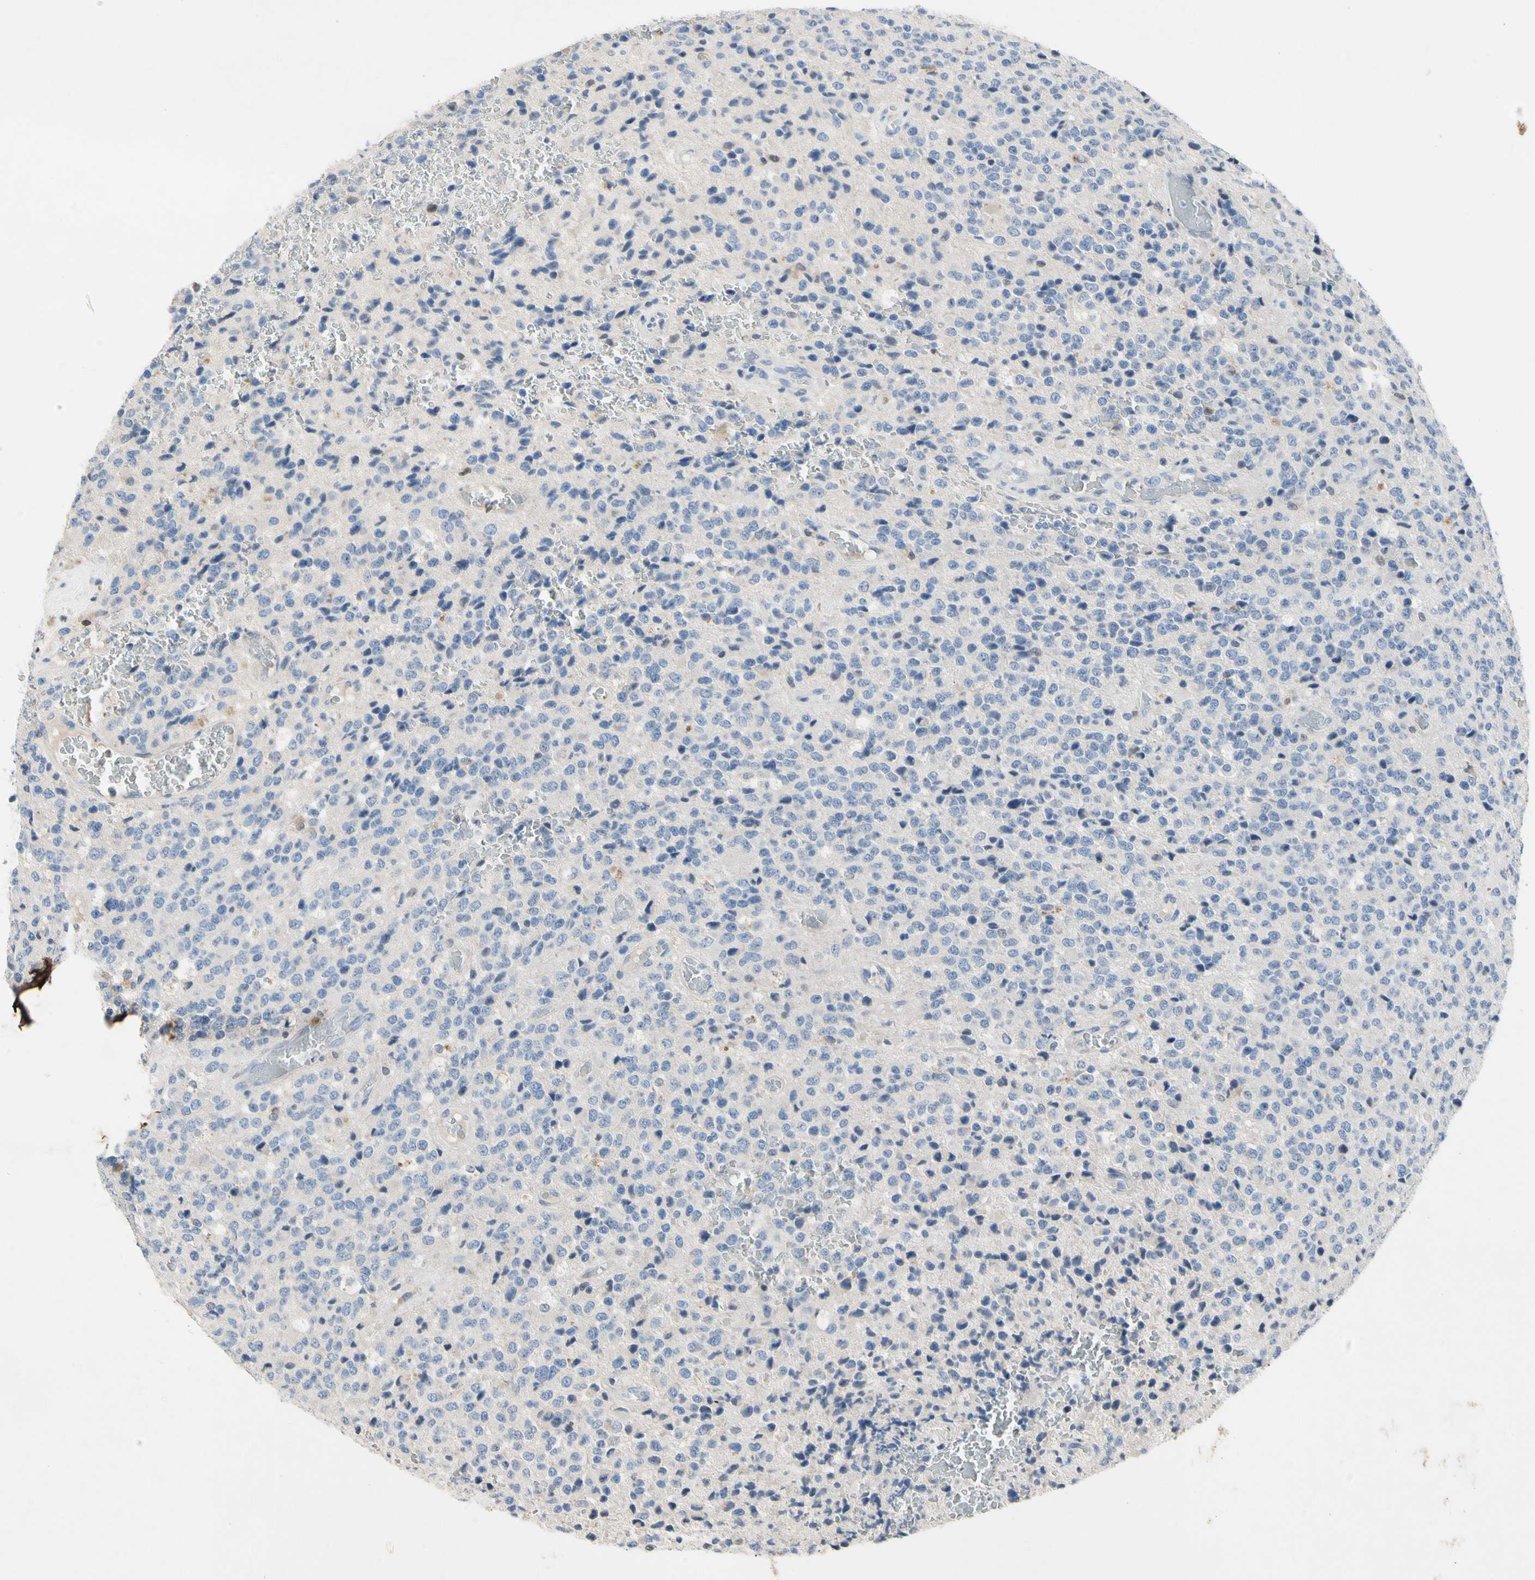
{"staining": {"intensity": "negative", "quantity": "none", "location": "none"}, "tissue": "glioma", "cell_type": "Tumor cells", "image_type": "cancer", "snomed": [{"axis": "morphology", "description": "Glioma, malignant, High grade"}, {"axis": "topography", "description": "pancreas cauda"}], "caption": "Tumor cells are negative for brown protein staining in glioma.", "gene": "ECRG4", "patient": {"sex": "male", "age": 60}}